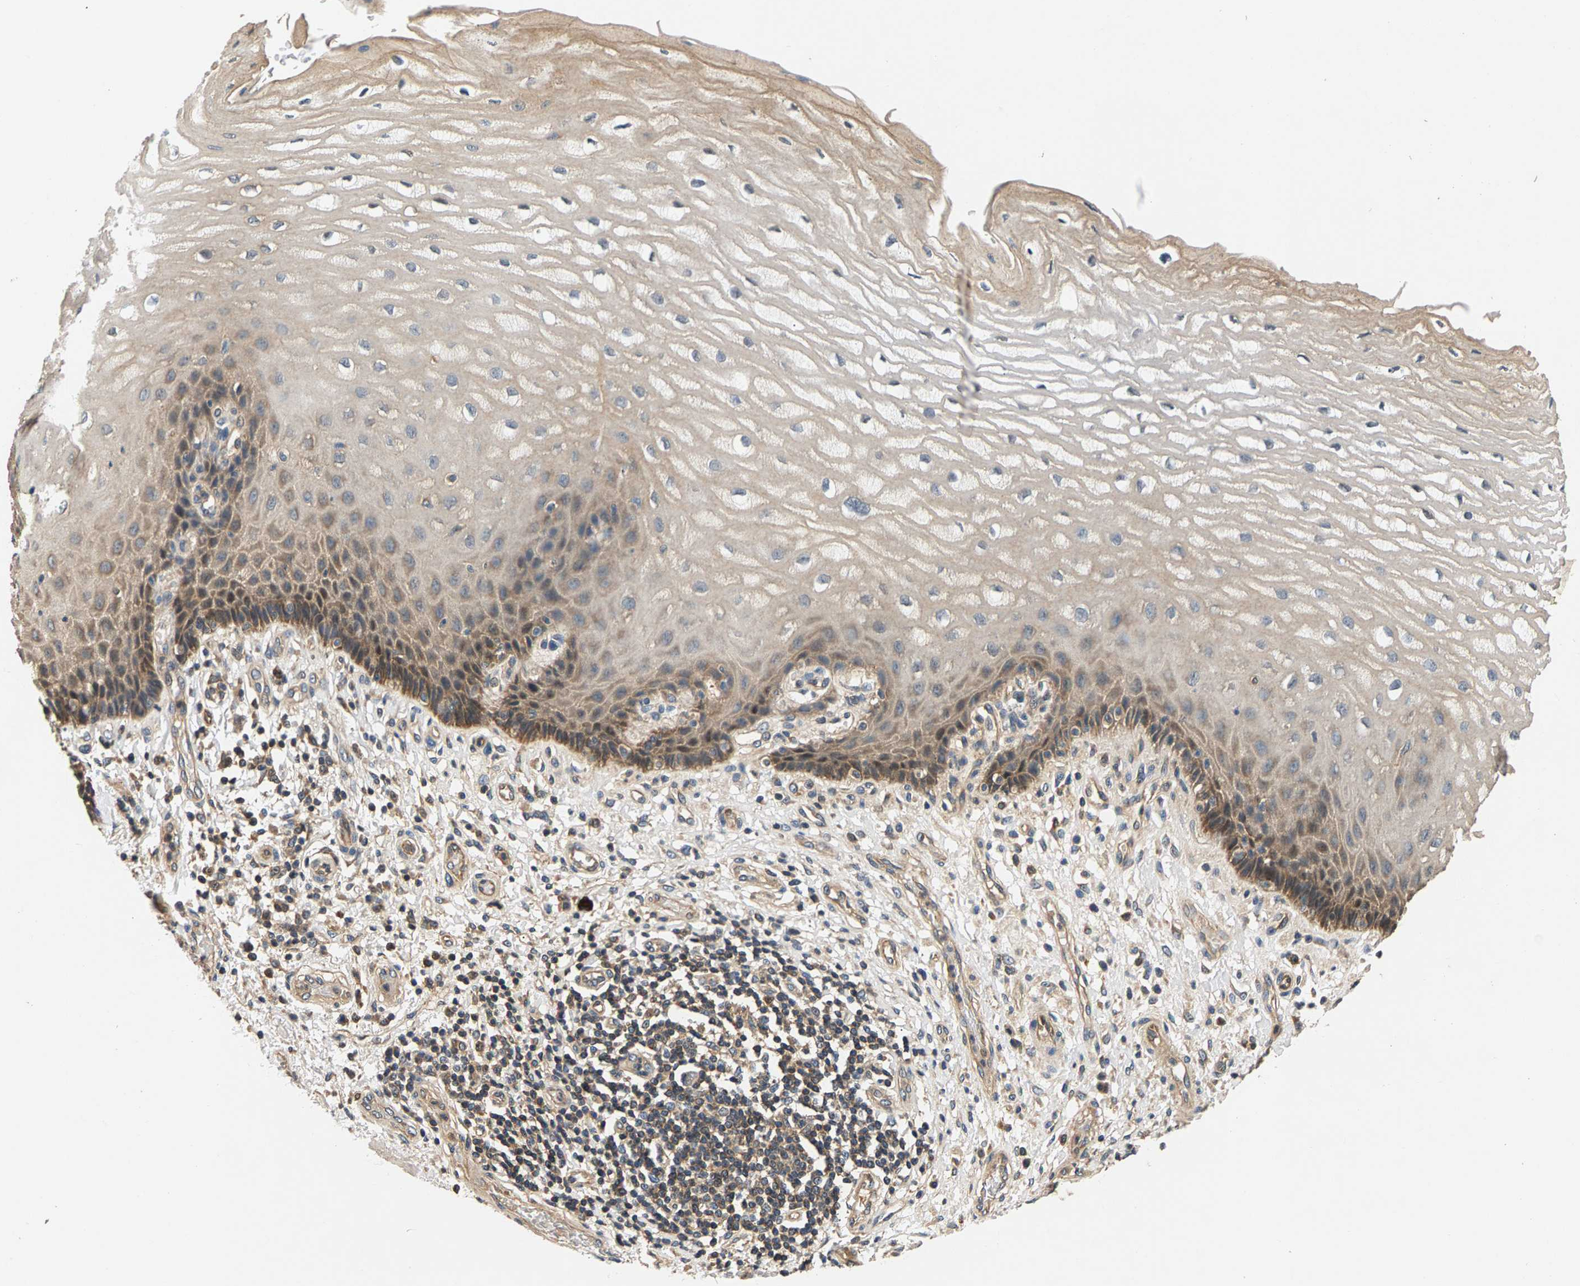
{"staining": {"intensity": "weak", "quantity": ">75%", "location": "cytoplasmic/membranous"}, "tissue": "esophagus", "cell_type": "Squamous epithelial cells", "image_type": "normal", "snomed": [{"axis": "morphology", "description": "Normal tissue, NOS"}, {"axis": "topography", "description": "Esophagus"}], "caption": "Human esophagus stained for a protein (brown) displays weak cytoplasmic/membranous positive positivity in about >75% of squamous epithelial cells.", "gene": "FAM78A", "patient": {"sex": "male", "age": 54}}